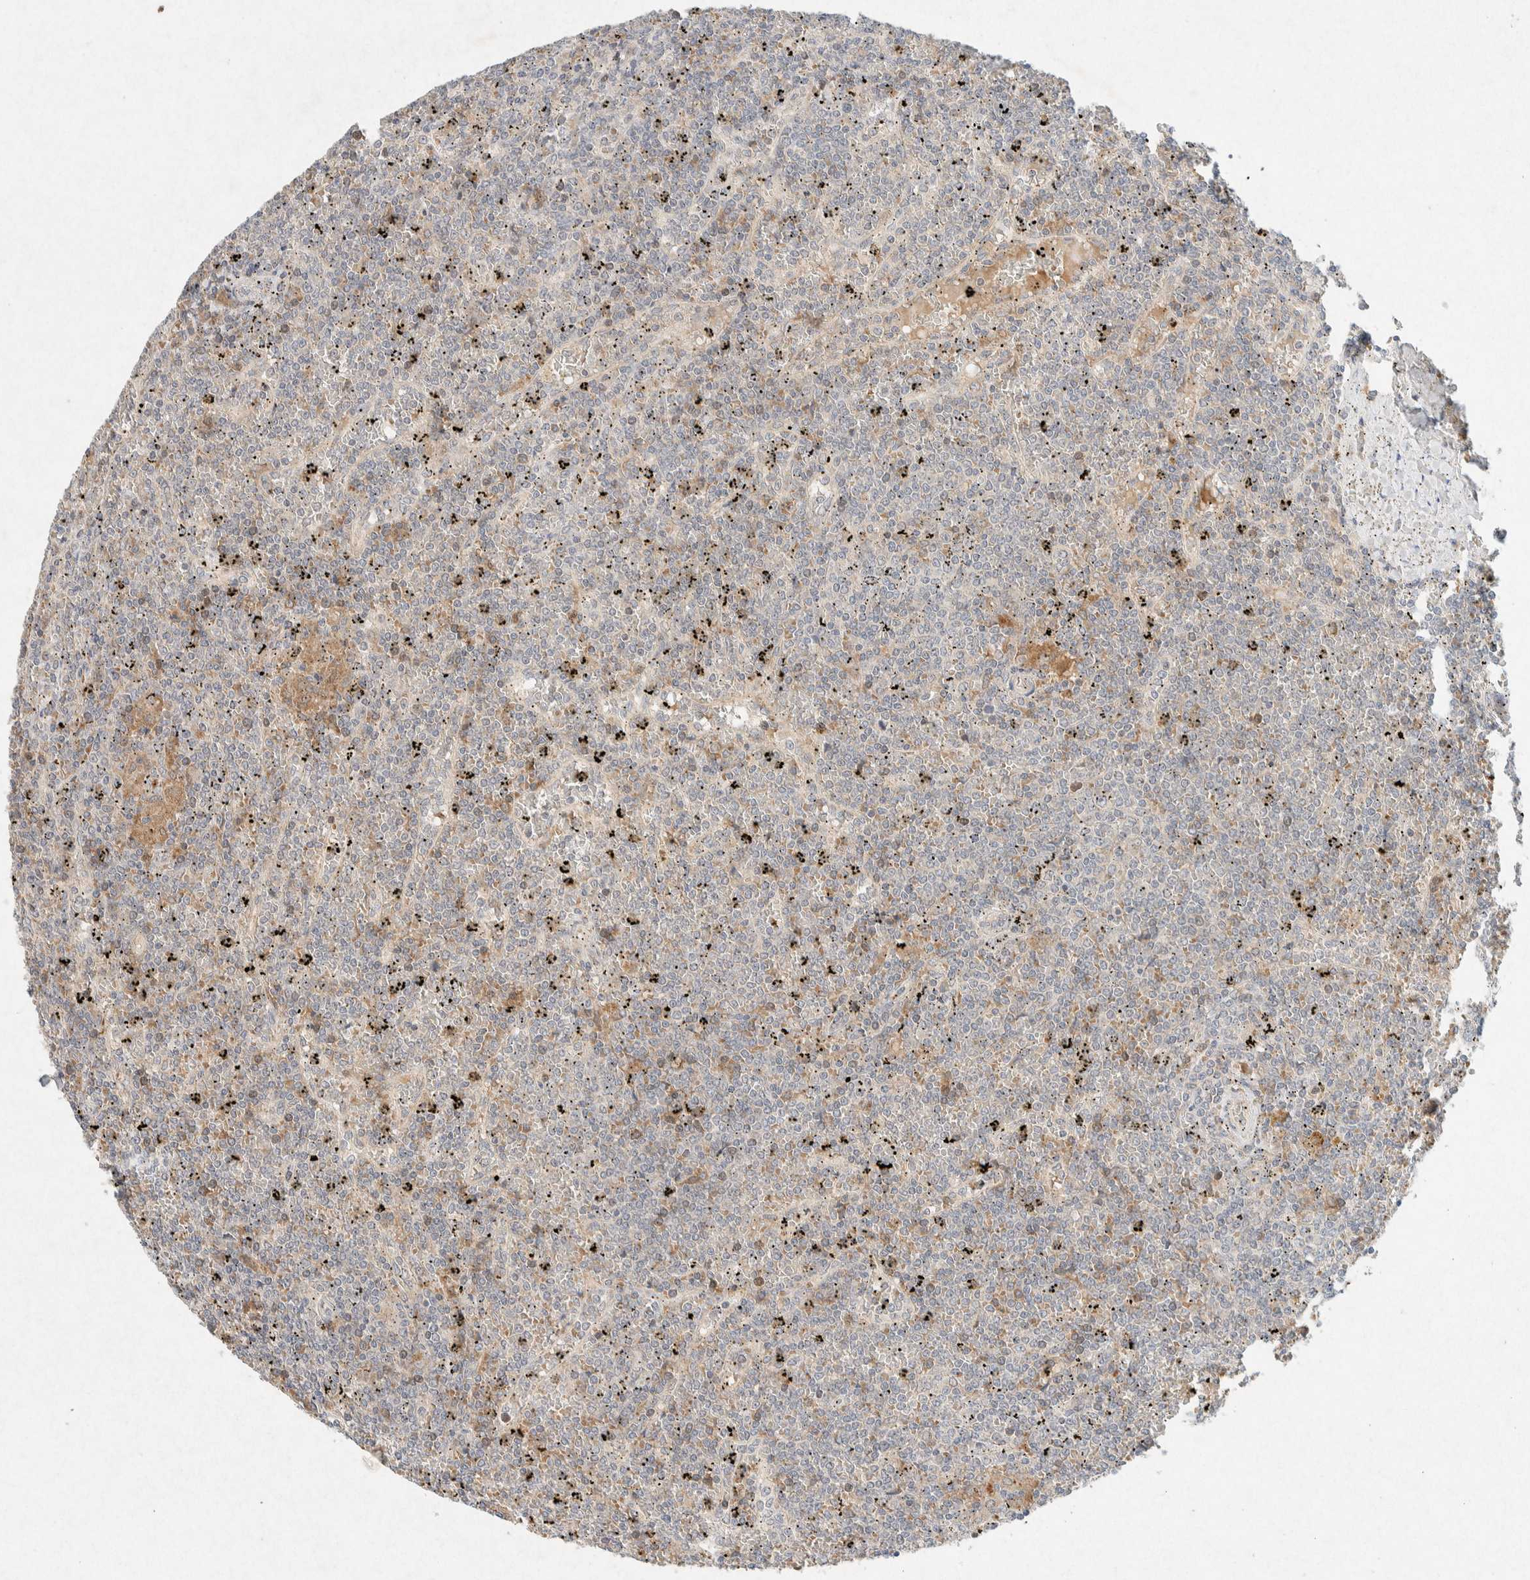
{"staining": {"intensity": "weak", "quantity": "<25%", "location": "cytoplasmic/membranous"}, "tissue": "lymphoma", "cell_type": "Tumor cells", "image_type": "cancer", "snomed": [{"axis": "morphology", "description": "Malignant lymphoma, non-Hodgkin's type, Low grade"}, {"axis": "topography", "description": "Spleen"}], "caption": "High power microscopy image of an IHC histopathology image of lymphoma, revealing no significant positivity in tumor cells.", "gene": "GNAI1", "patient": {"sex": "female", "age": 19}}